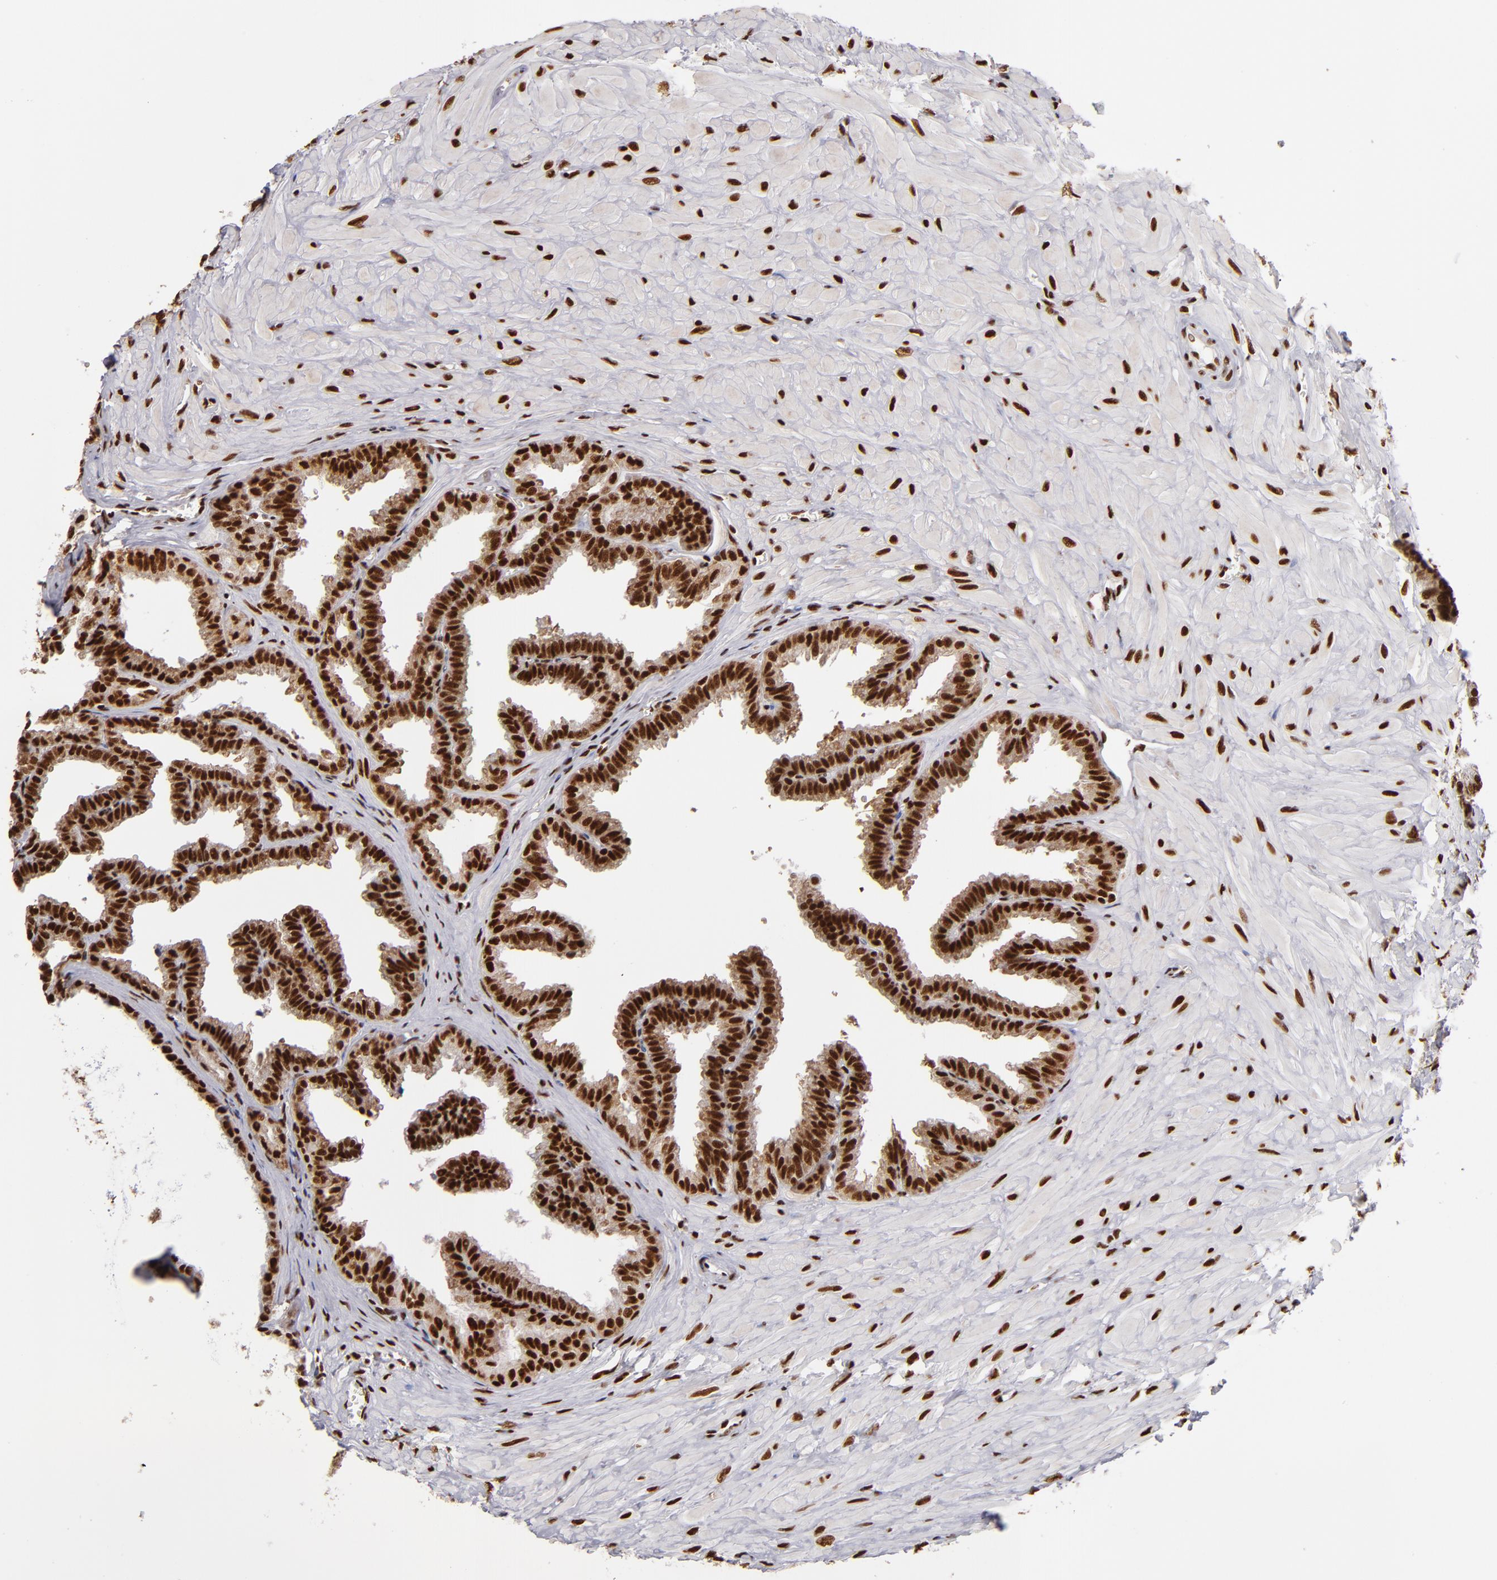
{"staining": {"intensity": "strong", "quantity": ">75%", "location": "nuclear"}, "tissue": "seminal vesicle", "cell_type": "Glandular cells", "image_type": "normal", "snomed": [{"axis": "morphology", "description": "Normal tissue, NOS"}, {"axis": "topography", "description": "Seminal veicle"}], "caption": "Seminal vesicle stained with IHC demonstrates strong nuclear positivity in approximately >75% of glandular cells.", "gene": "MRE11", "patient": {"sex": "male", "age": 26}}